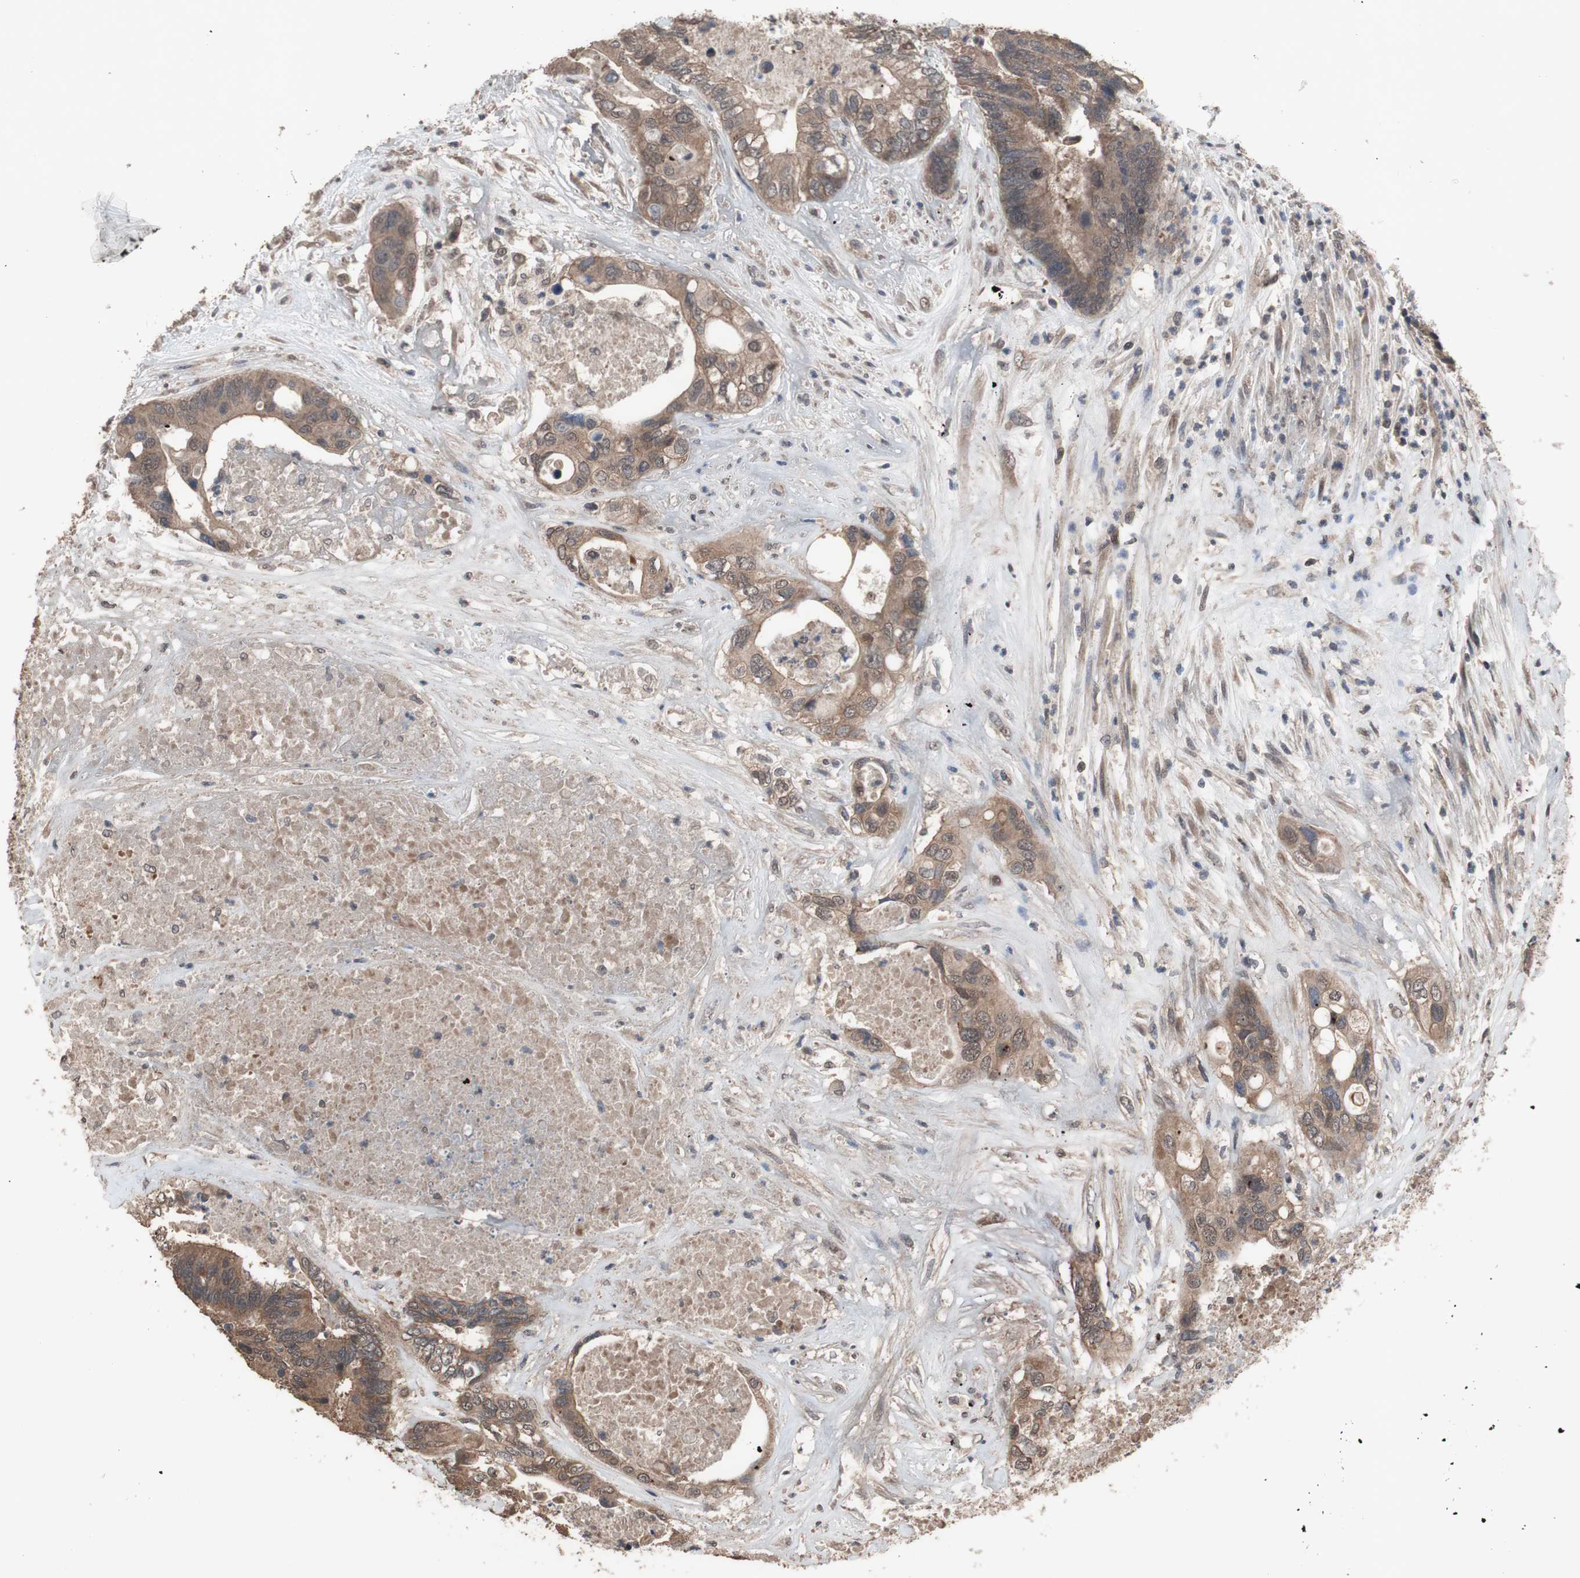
{"staining": {"intensity": "moderate", "quantity": ">75%", "location": "cytoplasmic/membranous"}, "tissue": "colorectal cancer", "cell_type": "Tumor cells", "image_type": "cancer", "snomed": [{"axis": "morphology", "description": "Adenocarcinoma, NOS"}, {"axis": "topography", "description": "Rectum"}], "caption": "Immunohistochemical staining of human colorectal cancer reveals medium levels of moderate cytoplasmic/membranous protein expression in approximately >75% of tumor cells.", "gene": "KANSL1", "patient": {"sex": "male", "age": 55}}